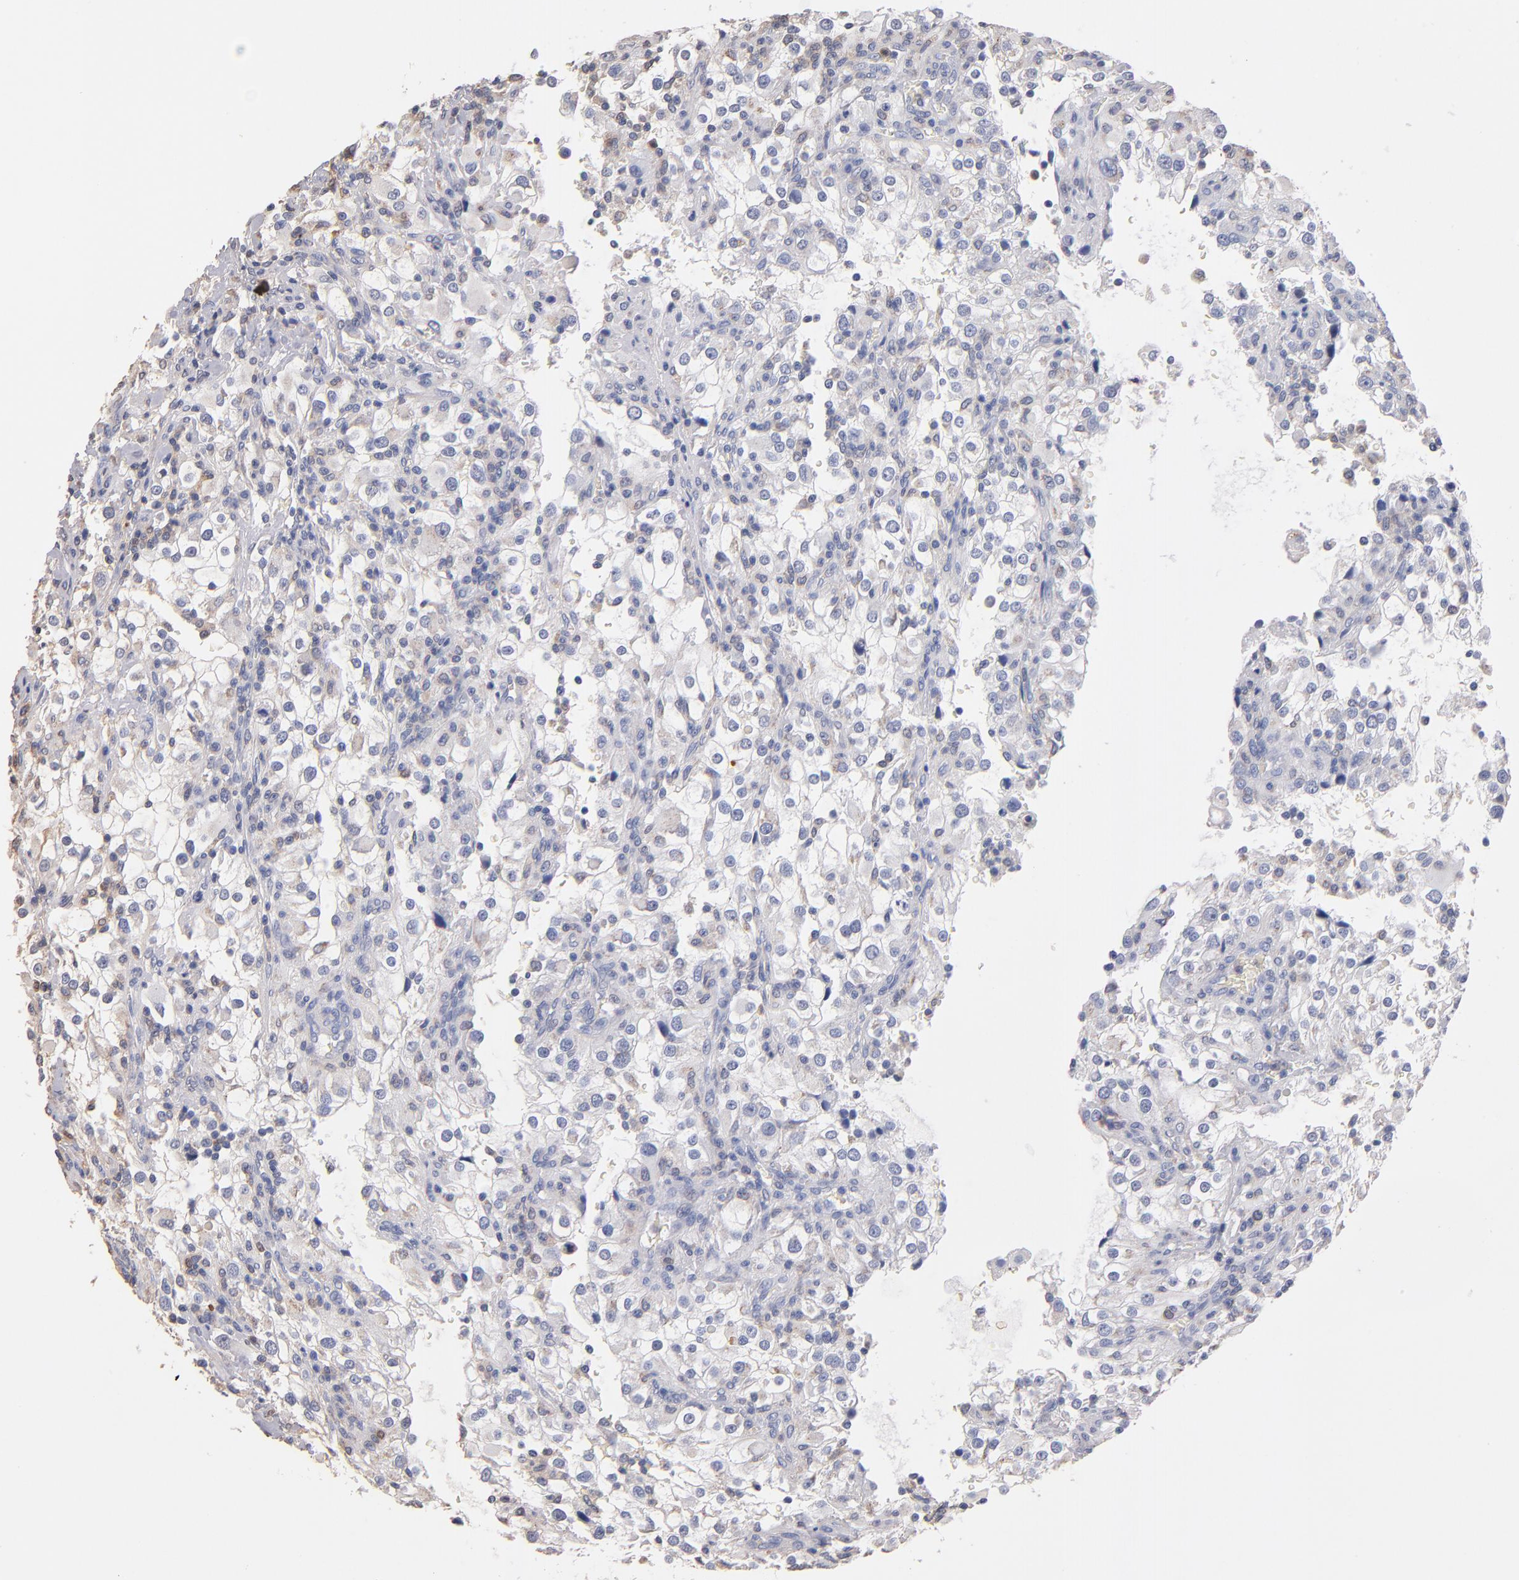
{"staining": {"intensity": "weak", "quantity": "<25%", "location": "cytoplasmic/membranous"}, "tissue": "renal cancer", "cell_type": "Tumor cells", "image_type": "cancer", "snomed": [{"axis": "morphology", "description": "Adenocarcinoma, NOS"}, {"axis": "topography", "description": "Kidney"}], "caption": "Renal cancer was stained to show a protein in brown. There is no significant expression in tumor cells.", "gene": "RO60", "patient": {"sex": "female", "age": 52}}